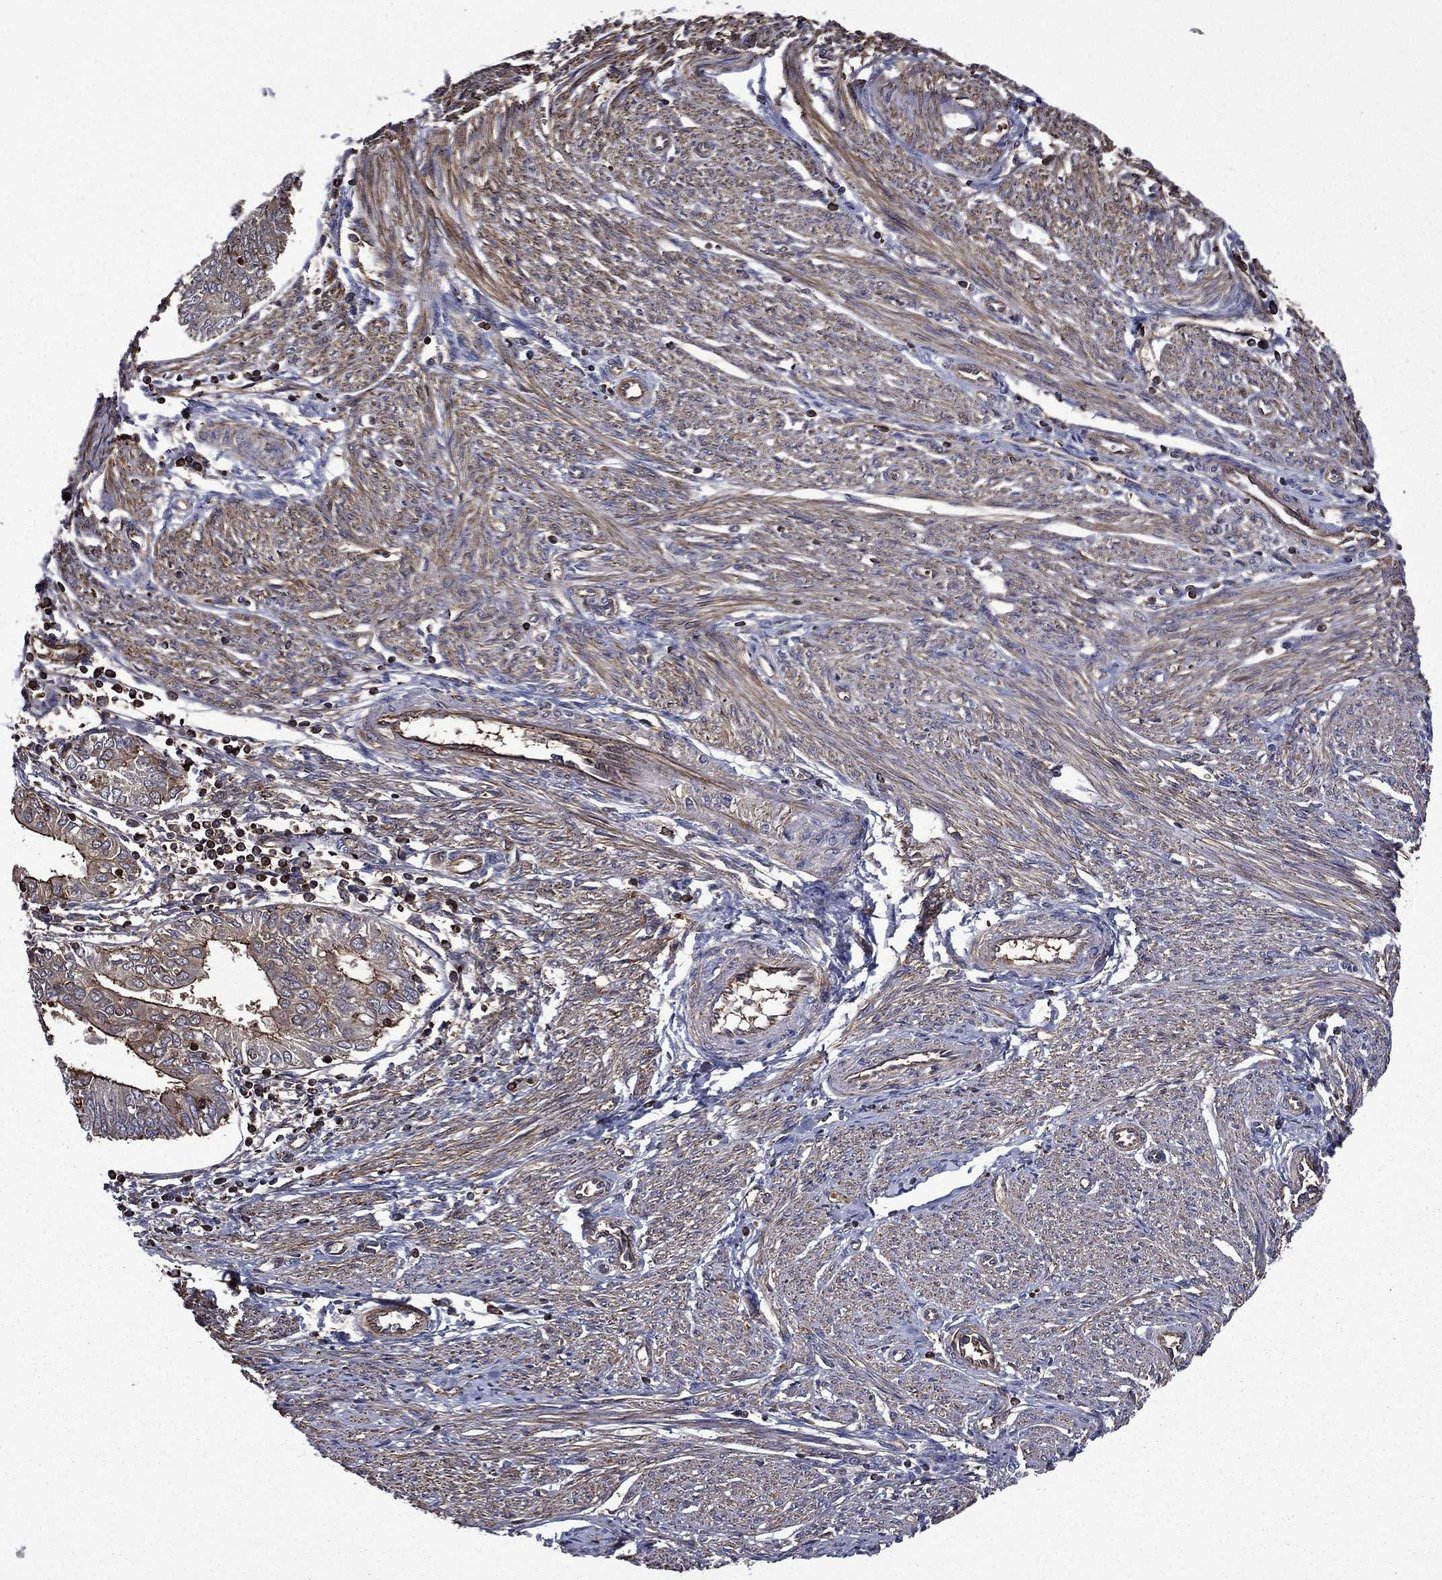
{"staining": {"intensity": "moderate", "quantity": "<25%", "location": "cytoplasmic/membranous"}, "tissue": "endometrial cancer", "cell_type": "Tumor cells", "image_type": "cancer", "snomed": [{"axis": "morphology", "description": "Adenocarcinoma, NOS"}, {"axis": "topography", "description": "Endometrium"}], "caption": "Immunohistochemistry (IHC) of adenocarcinoma (endometrial) reveals low levels of moderate cytoplasmic/membranous positivity in about <25% of tumor cells. Nuclei are stained in blue.", "gene": "PLPP3", "patient": {"sex": "female", "age": 68}}